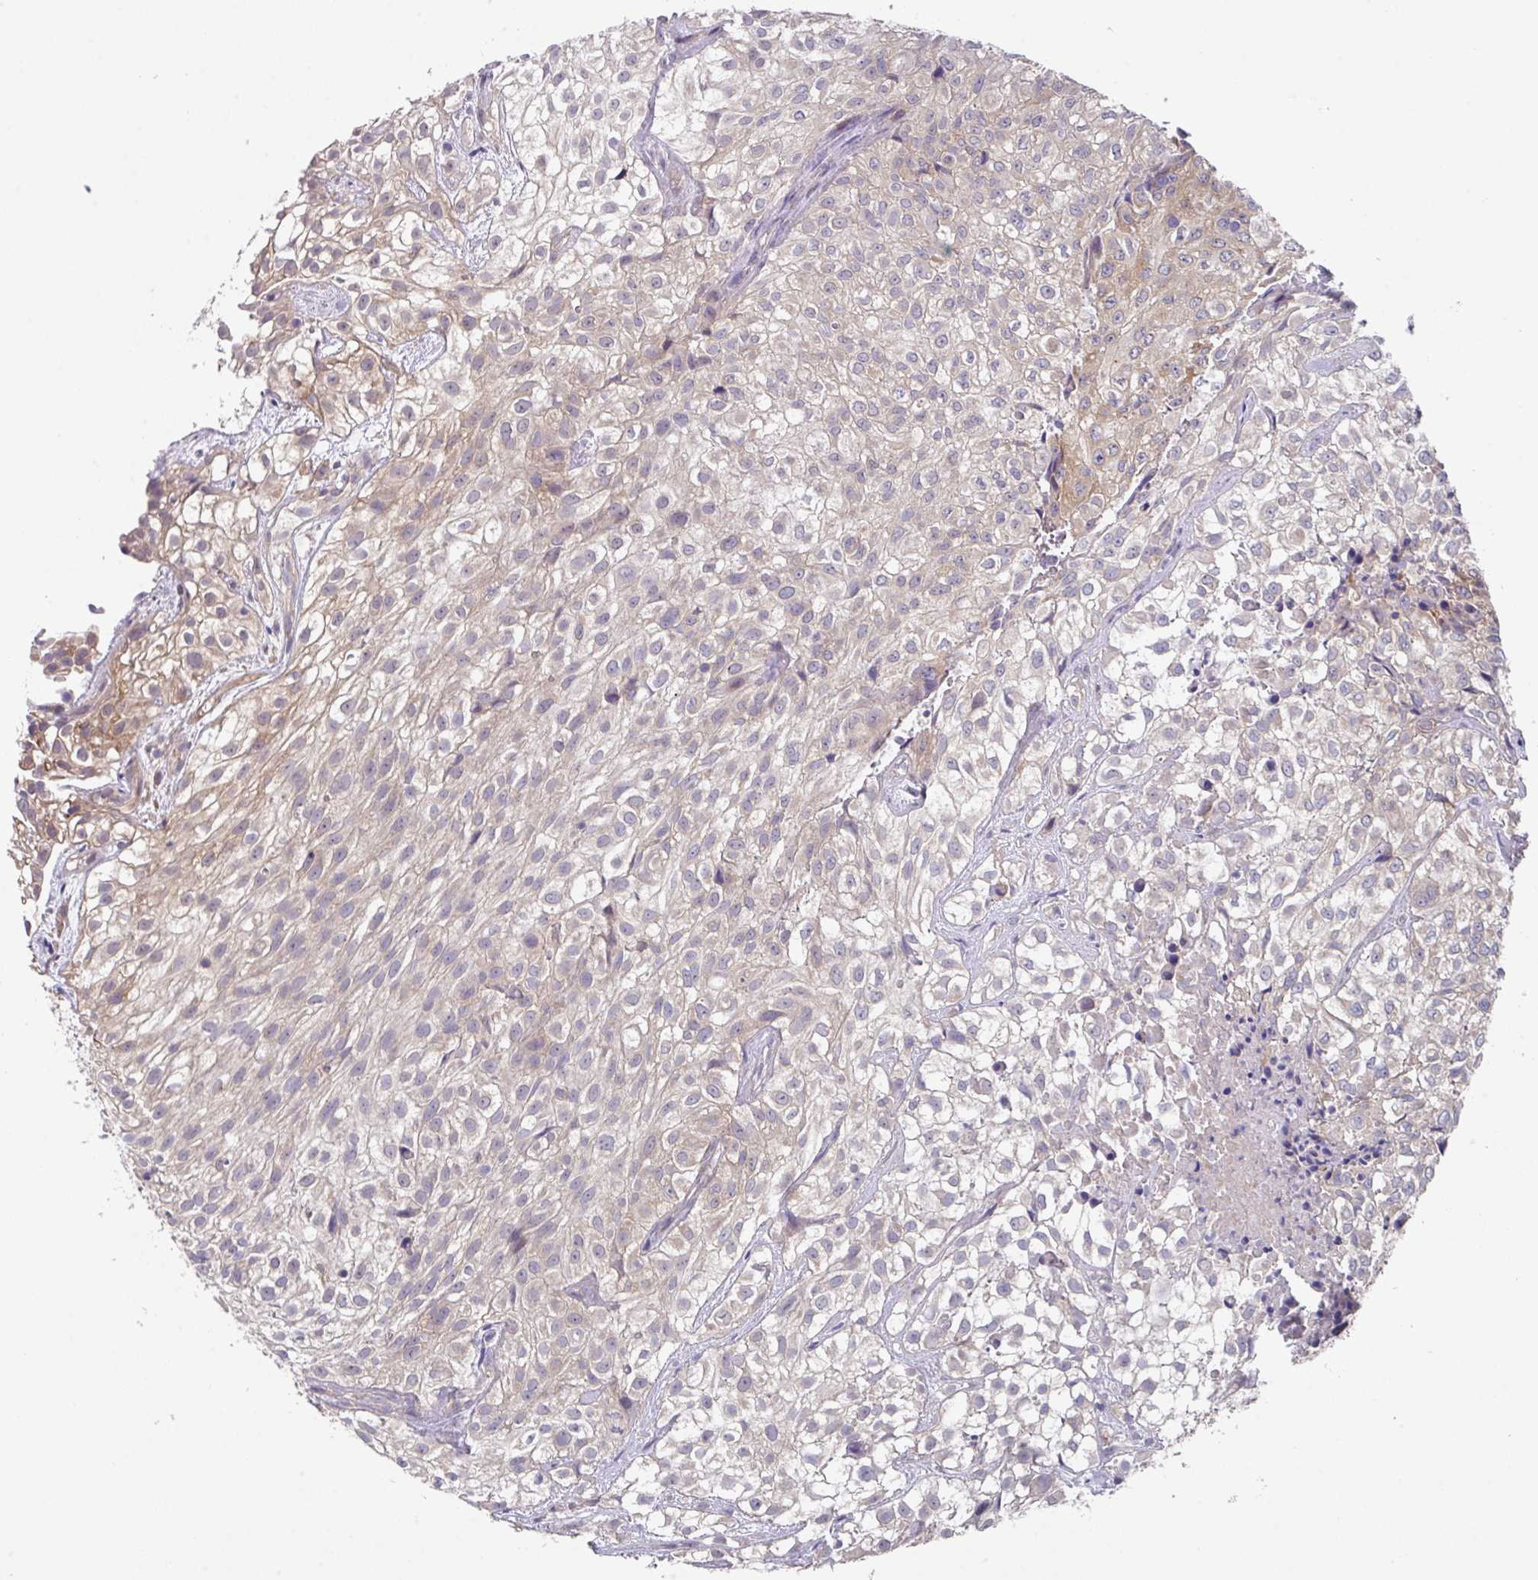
{"staining": {"intensity": "weak", "quantity": "<25%", "location": "cytoplasmic/membranous"}, "tissue": "urothelial cancer", "cell_type": "Tumor cells", "image_type": "cancer", "snomed": [{"axis": "morphology", "description": "Urothelial carcinoma, High grade"}, {"axis": "topography", "description": "Urinary bladder"}], "caption": "Tumor cells are negative for brown protein staining in urothelial cancer. (DAB immunohistochemistry visualized using brightfield microscopy, high magnification).", "gene": "EIF4B", "patient": {"sex": "male", "age": 56}}